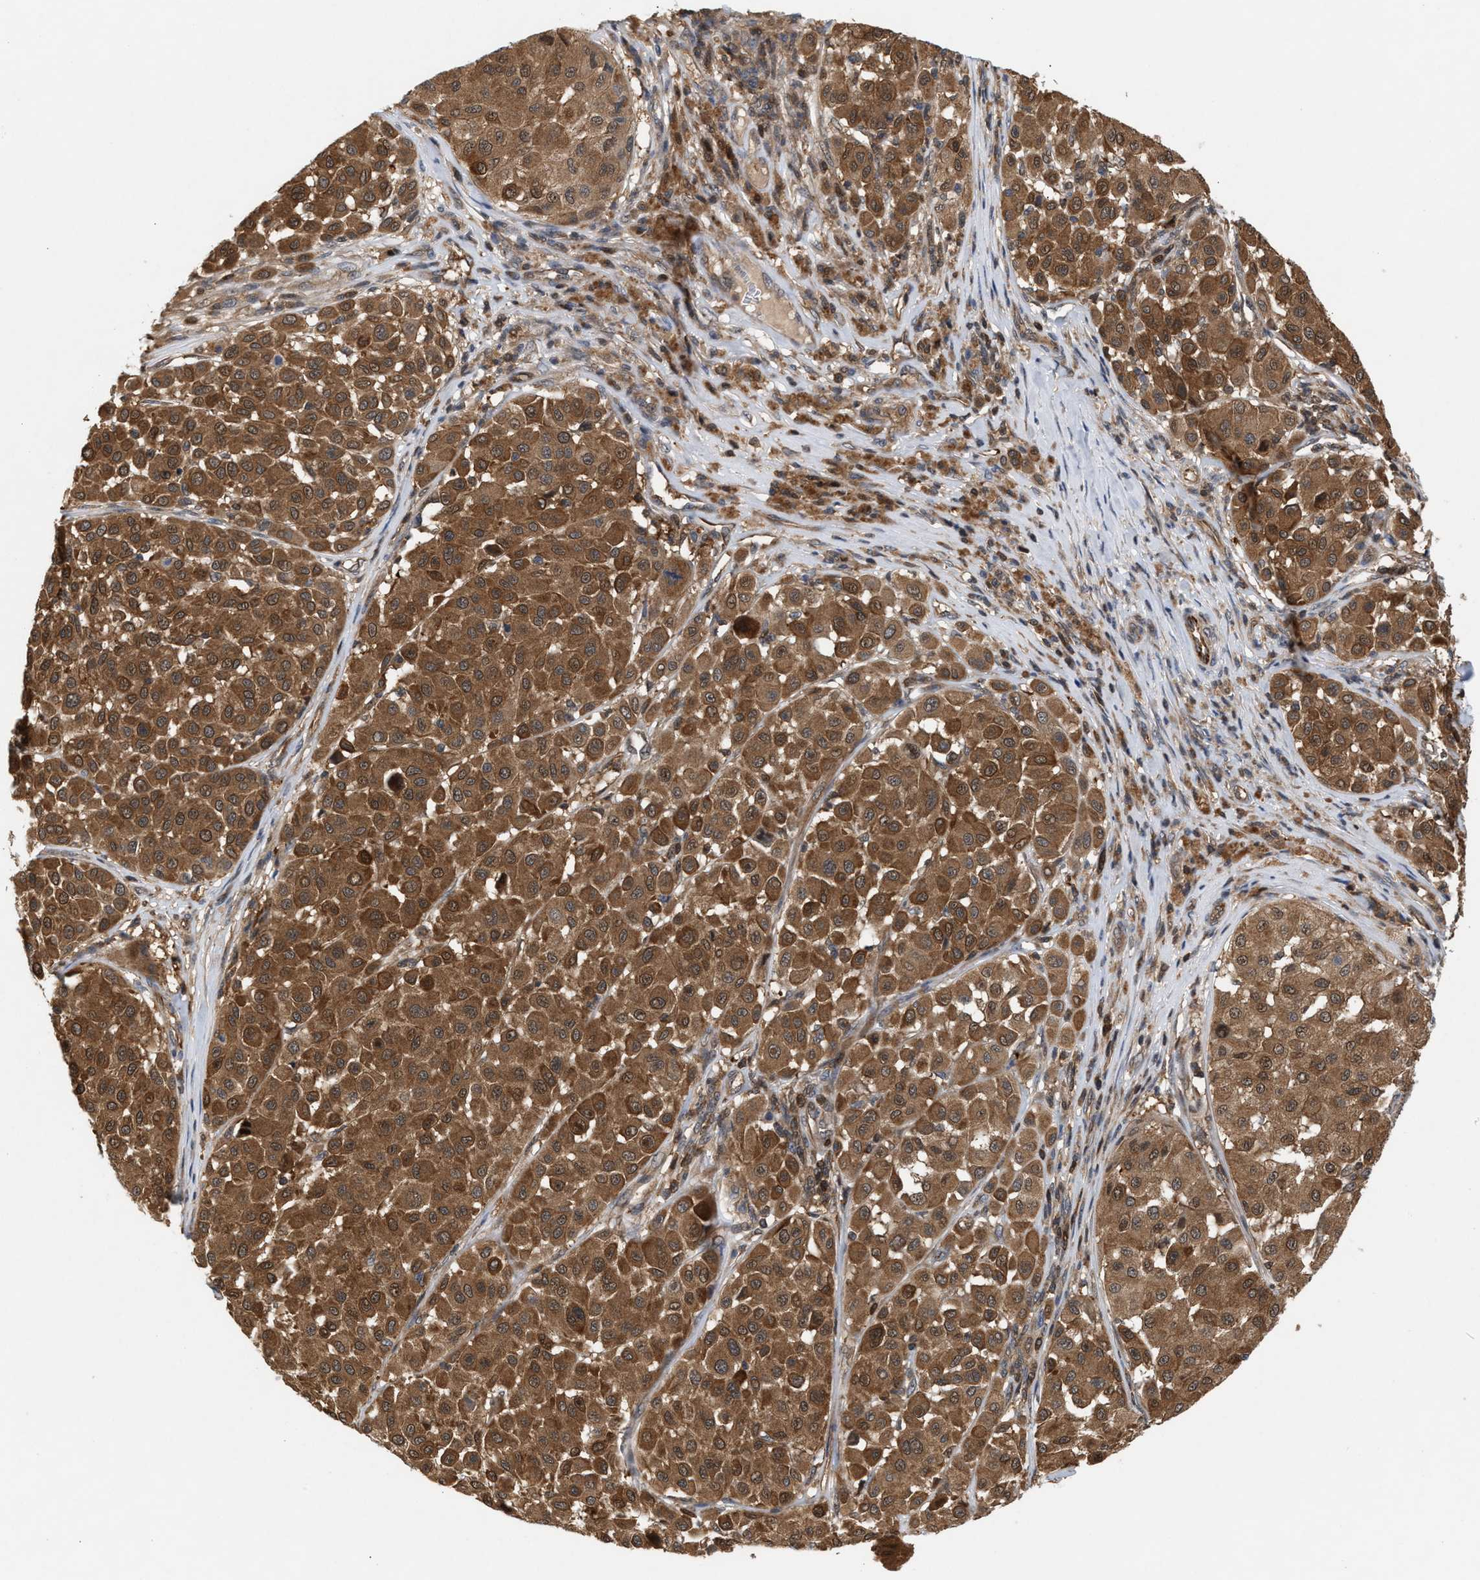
{"staining": {"intensity": "strong", "quantity": ">75%", "location": "cytoplasmic/membranous"}, "tissue": "melanoma", "cell_type": "Tumor cells", "image_type": "cancer", "snomed": [{"axis": "morphology", "description": "Malignant melanoma, Metastatic site"}, {"axis": "topography", "description": "Soft tissue"}], "caption": "Immunohistochemical staining of malignant melanoma (metastatic site) demonstrates strong cytoplasmic/membranous protein staining in about >75% of tumor cells.", "gene": "GLOD4", "patient": {"sex": "male", "age": 41}}